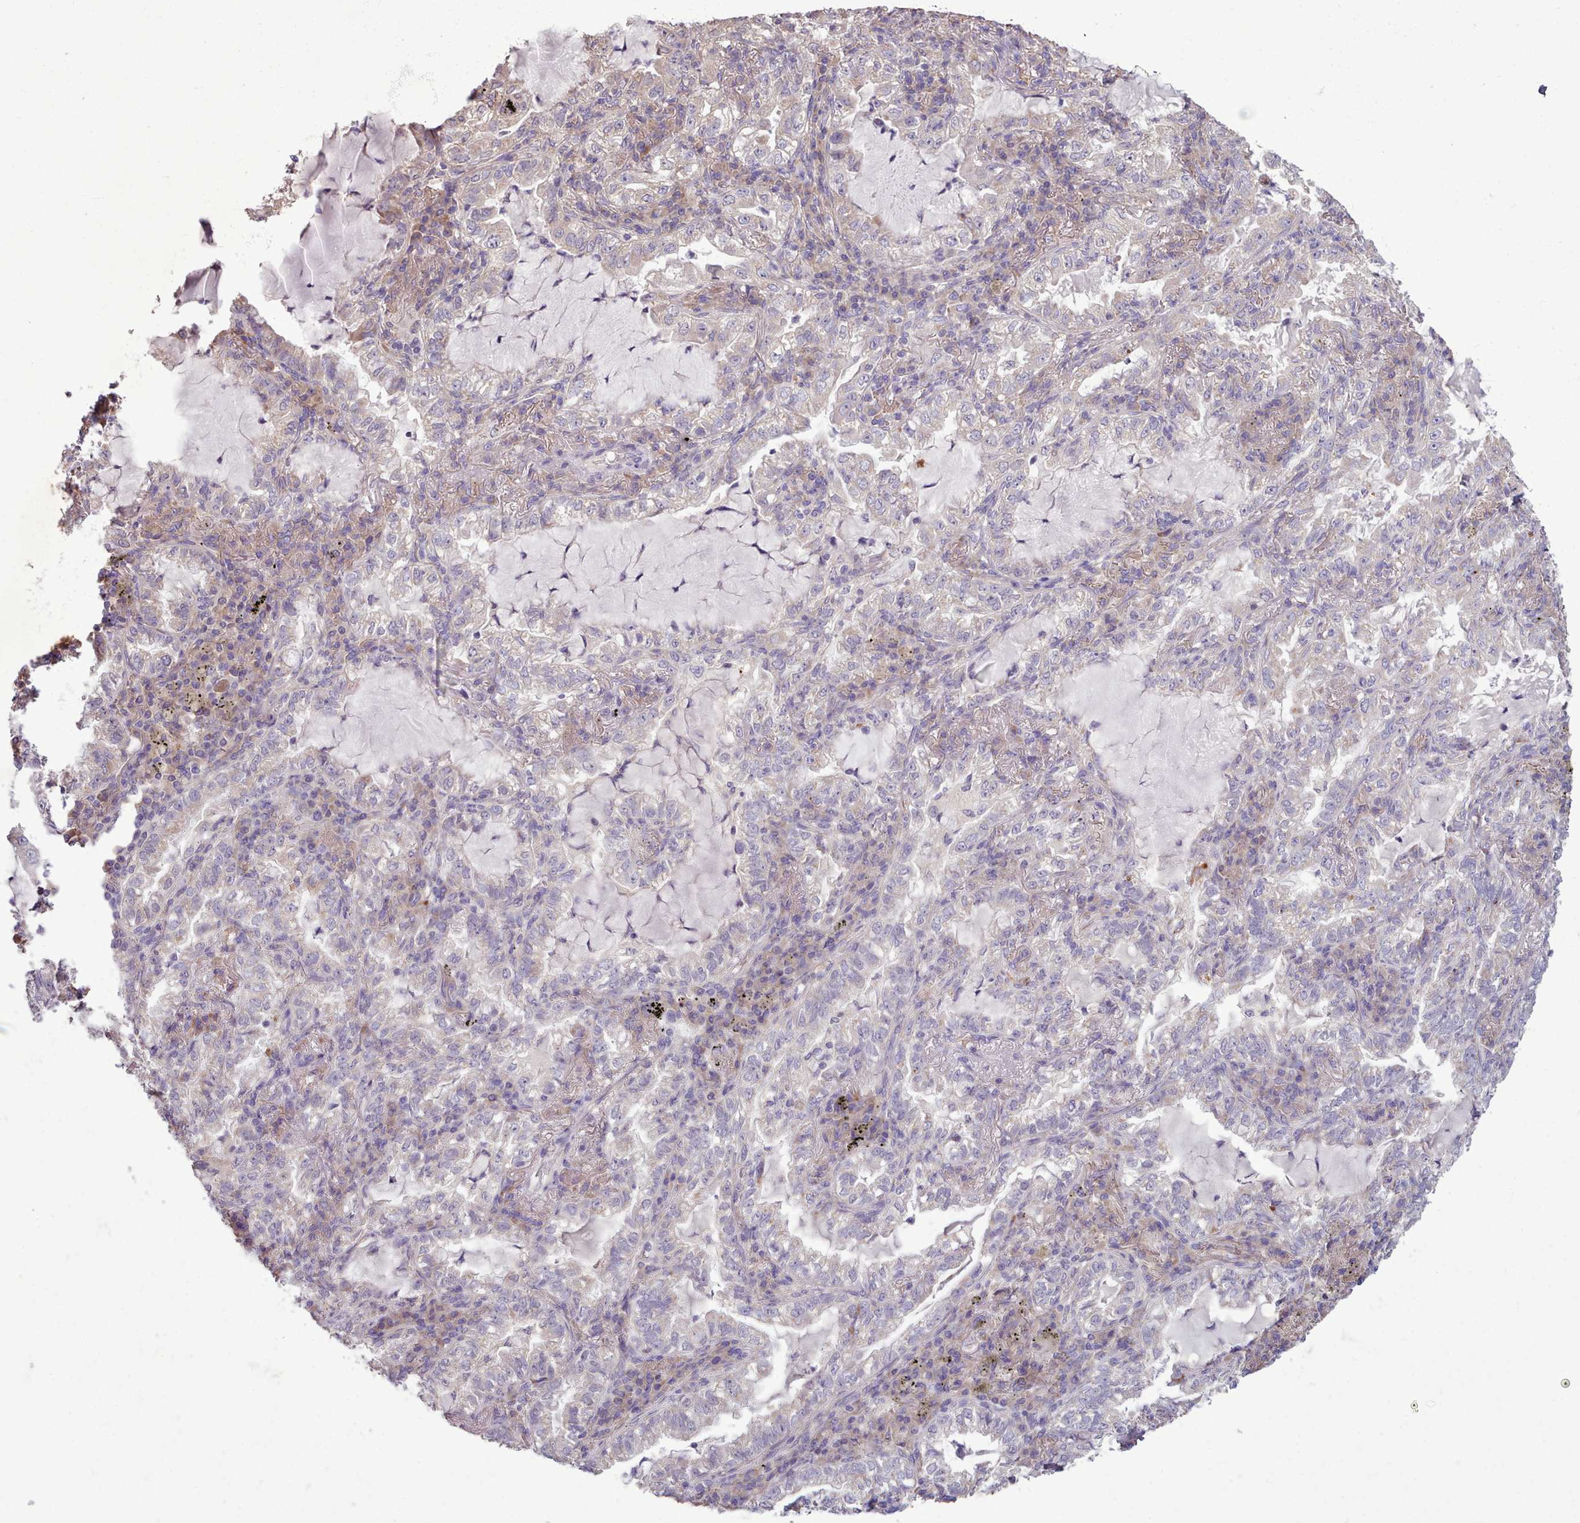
{"staining": {"intensity": "negative", "quantity": "none", "location": "none"}, "tissue": "lung cancer", "cell_type": "Tumor cells", "image_type": "cancer", "snomed": [{"axis": "morphology", "description": "Adenocarcinoma, NOS"}, {"axis": "topography", "description": "Lung"}], "caption": "Adenocarcinoma (lung) was stained to show a protein in brown. There is no significant positivity in tumor cells.", "gene": "DPF1", "patient": {"sex": "female", "age": 73}}